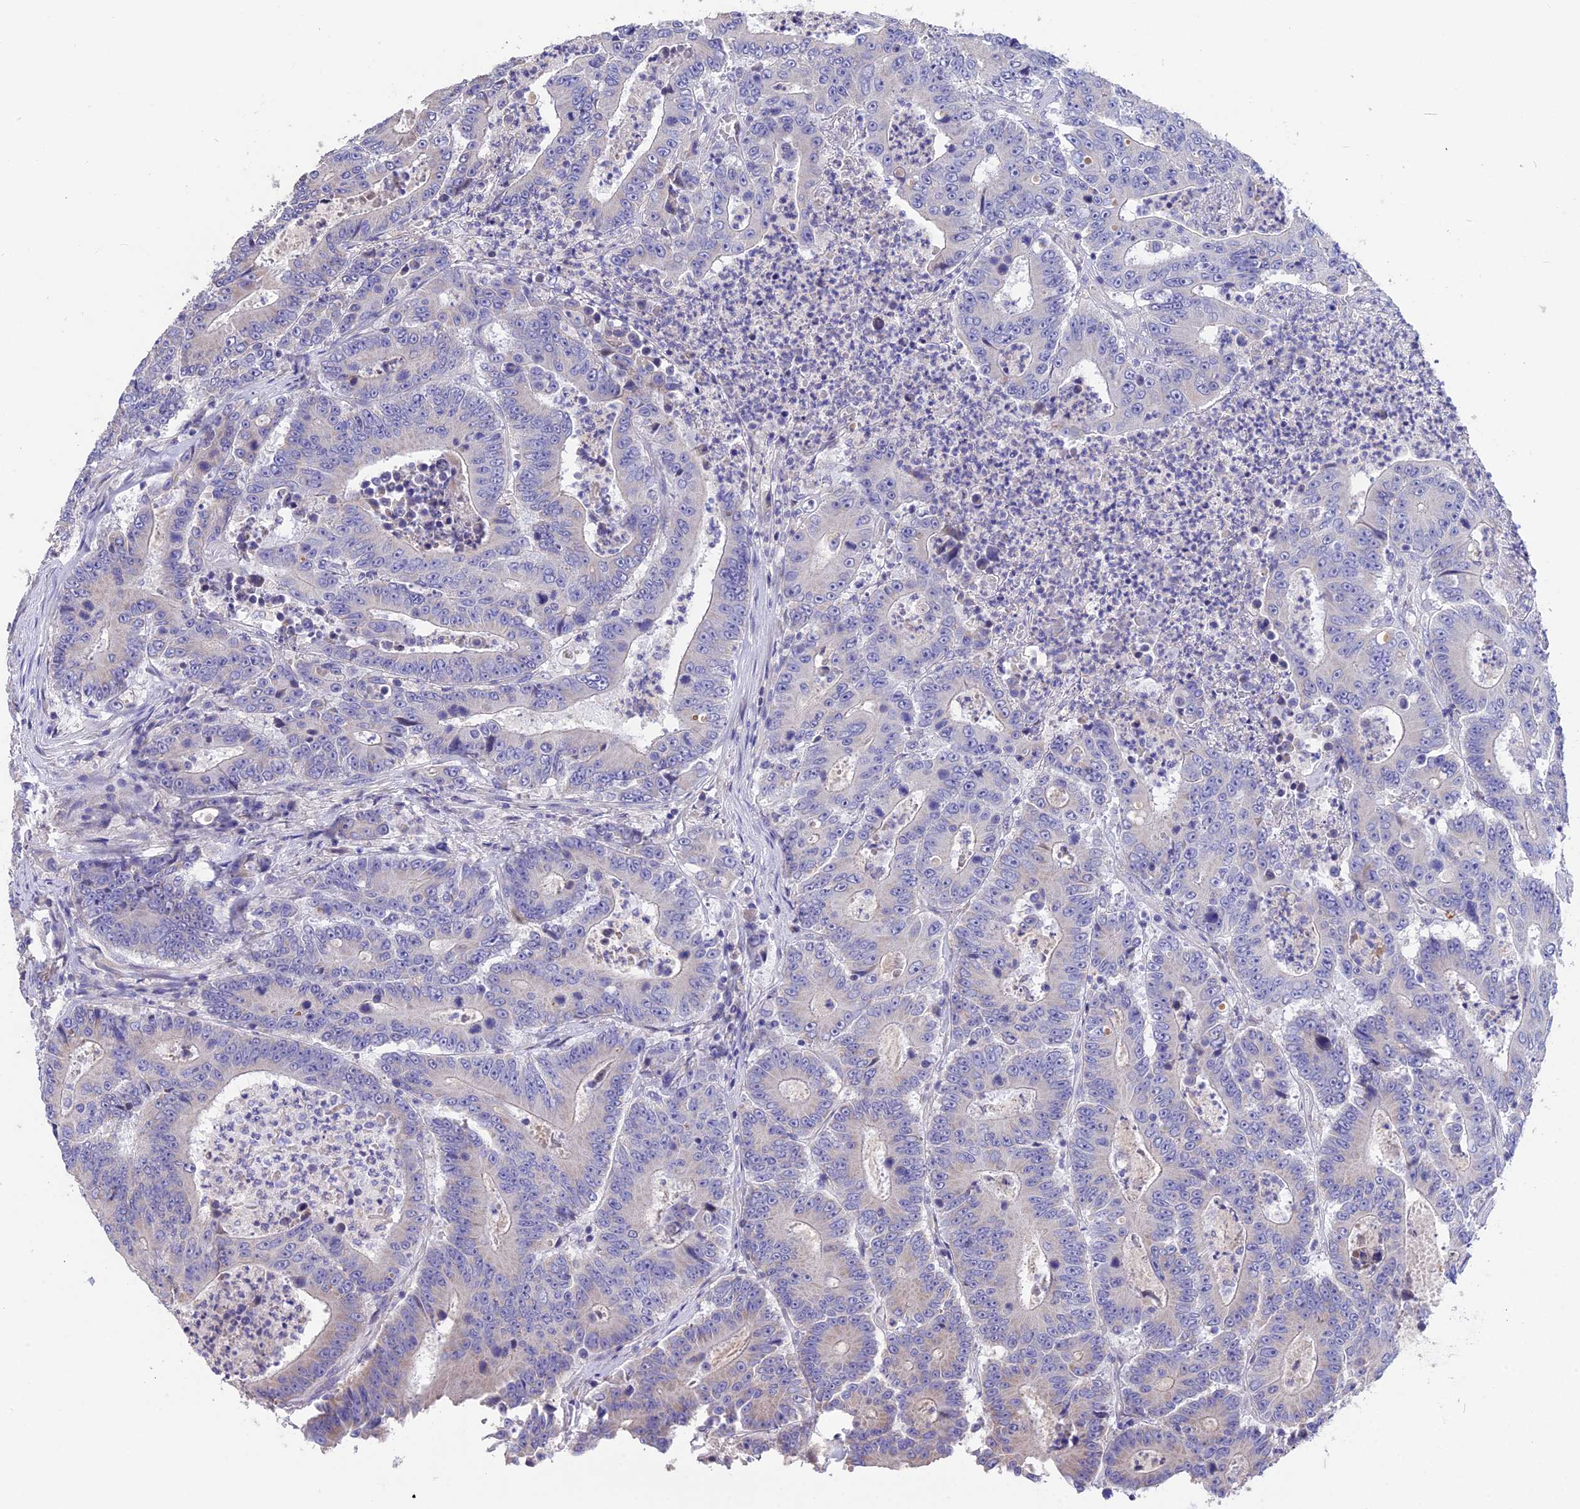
{"staining": {"intensity": "negative", "quantity": "none", "location": "none"}, "tissue": "colorectal cancer", "cell_type": "Tumor cells", "image_type": "cancer", "snomed": [{"axis": "morphology", "description": "Adenocarcinoma, NOS"}, {"axis": "topography", "description": "Colon"}], "caption": "Human adenocarcinoma (colorectal) stained for a protein using immunohistochemistry demonstrates no positivity in tumor cells.", "gene": "CYP2U1", "patient": {"sex": "male", "age": 83}}